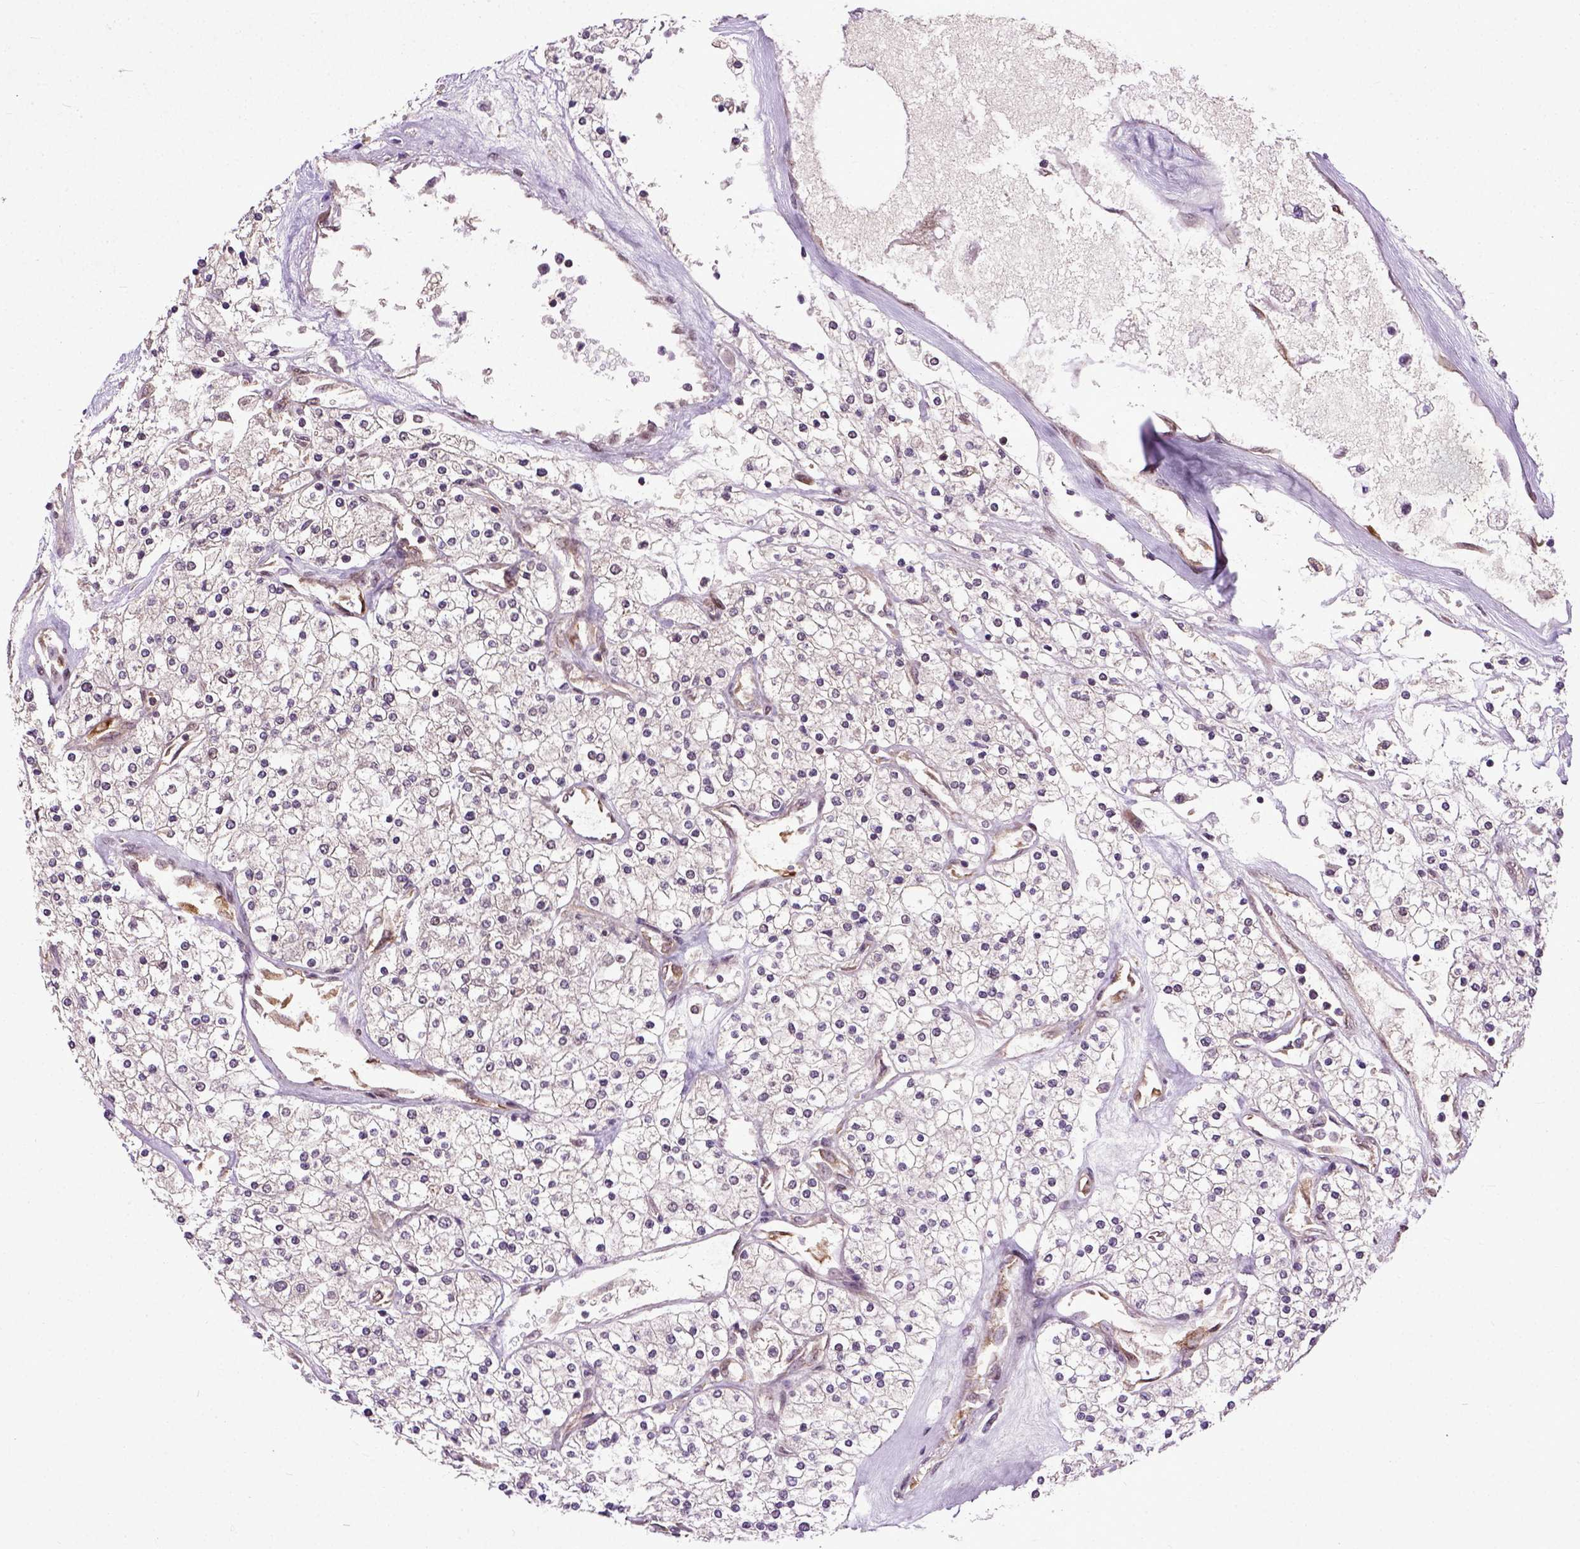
{"staining": {"intensity": "negative", "quantity": "none", "location": "none"}, "tissue": "renal cancer", "cell_type": "Tumor cells", "image_type": "cancer", "snomed": [{"axis": "morphology", "description": "Adenocarcinoma, NOS"}, {"axis": "topography", "description": "Kidney"}], "caption": "Immunohistochemistry micrograph of neoplastic tissue: human renal cancer stained with DAB (3,3'-diaminobenzidine) displays no significant protein positivity in tumor cells.", "gene": "UBA3", "patient": {"sex": "male", "age": 80}}